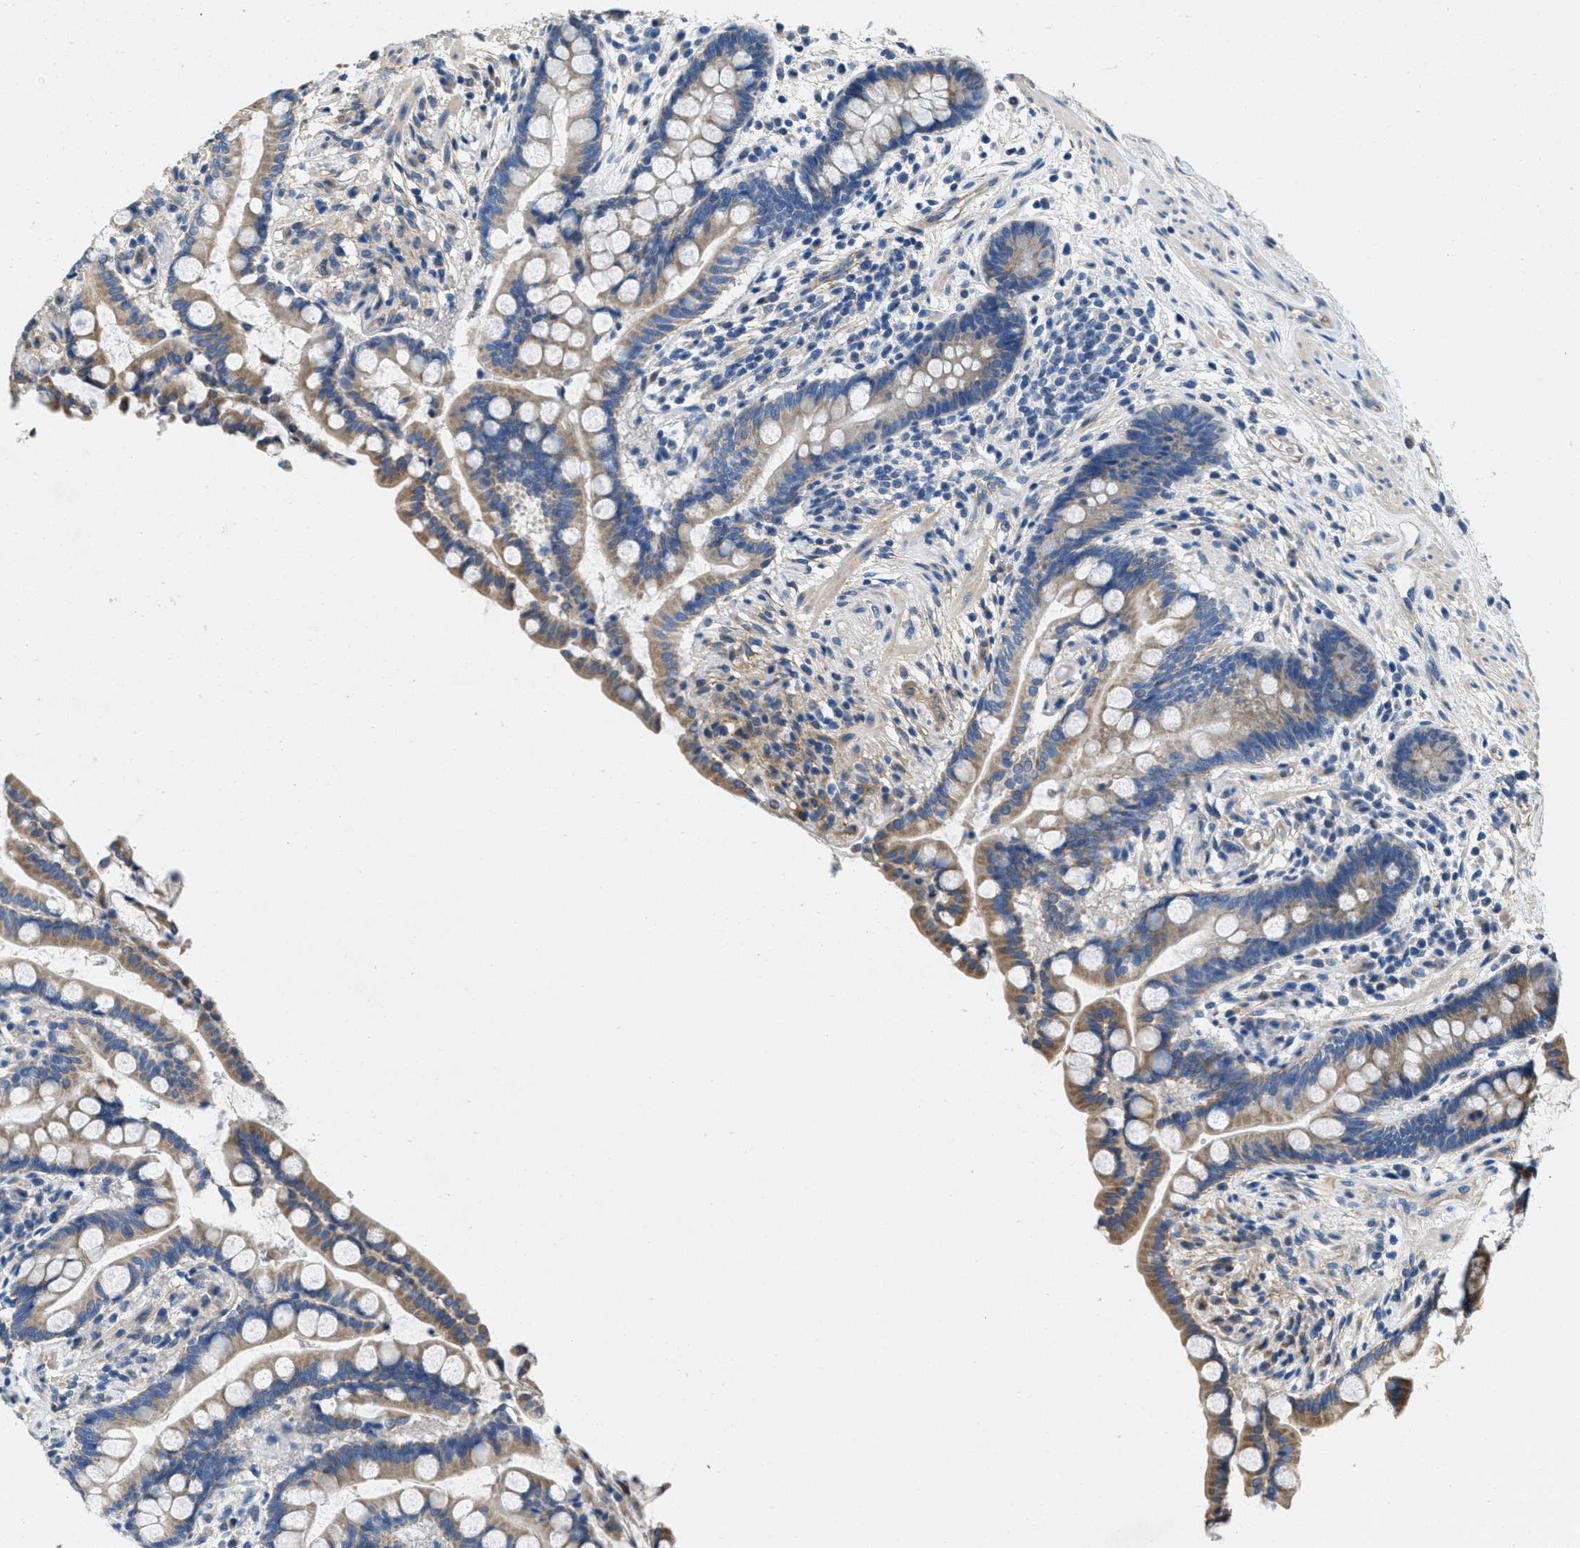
{"staining": {"intensity": "weak", "quantity": "<25%", "location": "cytoplasmic/membranous"}, "tissue": "colon", "cell_type": "Endothelial cells", "image_type": "normal", "snomed": [{"axis": "morphology", "description": "Normal tissue, NOS"}, {"axis": "topography", "description": "Colon"}], "caption": "Endothelial cells show no significant positivity in unremarkable colon. The staining is performed using DAB brown chromogen with nuclei counter-stained in using hematoxylin.", "gene": "TOMM70", "patient": {"sex": "male", "age": 73}}